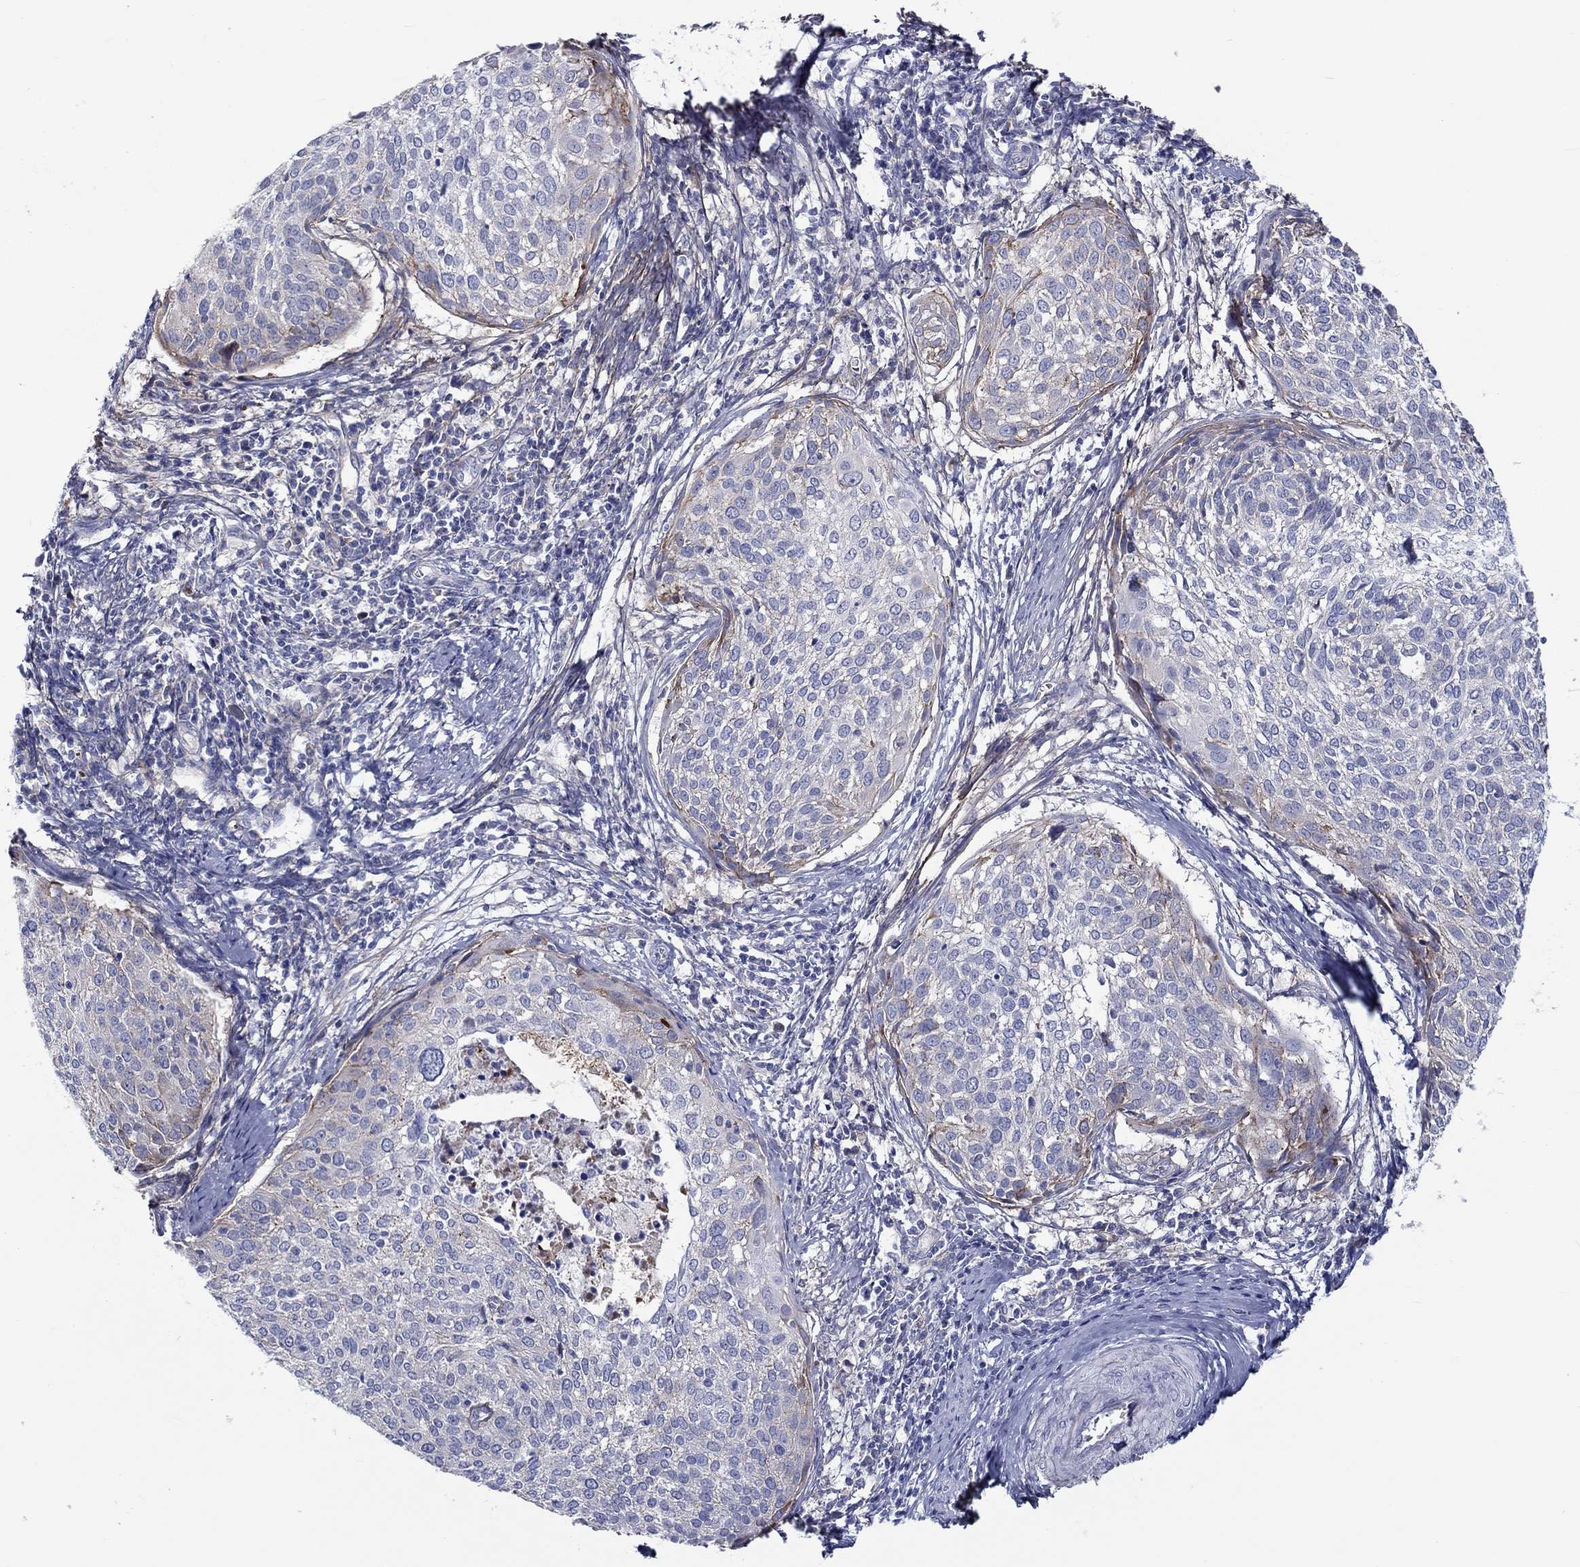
{"staining": {"intensity": "negative", "quantity": "none", "location": "none"}, "tissue": "cervical cancer", "cell_type": "Tumor cells", "image_type": "cancer", "snomed": [{"axis": "morphology", "description": "Squamous cell carcinoma, NOS"}, {"axis": "topography", "description": "Cervix"}], "caption": "Cervical cancer (squamous cell carcinoma) was stained to show a protein in brown. There is no significant expression in tumor cells. Brightfield microscopy of IHC stained with DAB (3,3'-diaminobenzidine) (brown) and hematoxylin (blue), captured at high magnification.", "gene": "TGFBI", "patient": {"sex": "female", "age": 39}}